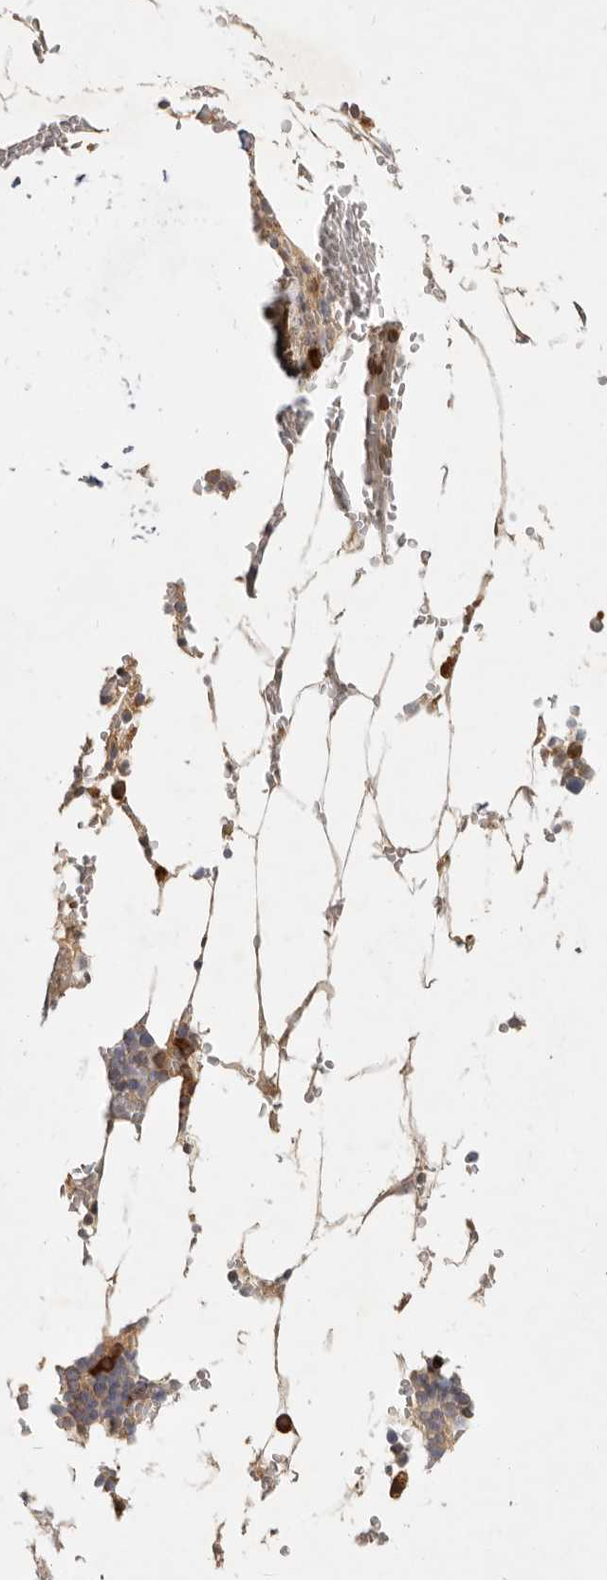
{"staining": {"intensity": "strong", "quantity": "<25%", "location": "cytoplasmic/membranous"}, "tissue": "bone marrow", "cell_type": "Hematopoietic cells", "image_type": "normal", "snomed": [{"axis": "morphology", "description": "Normal tissue, NOS"}, {"axis": "topography", "description": "Bone marrow"}], "caption": "Protein staining demonstrates strong cytoplasmic/membranous staining in approximately <25% of hematopoietic cells in normal bone marrow. Nuclei are stained in blue.", "gene": "PABPC4", "patient": {"sex": "male", "age": 70}}